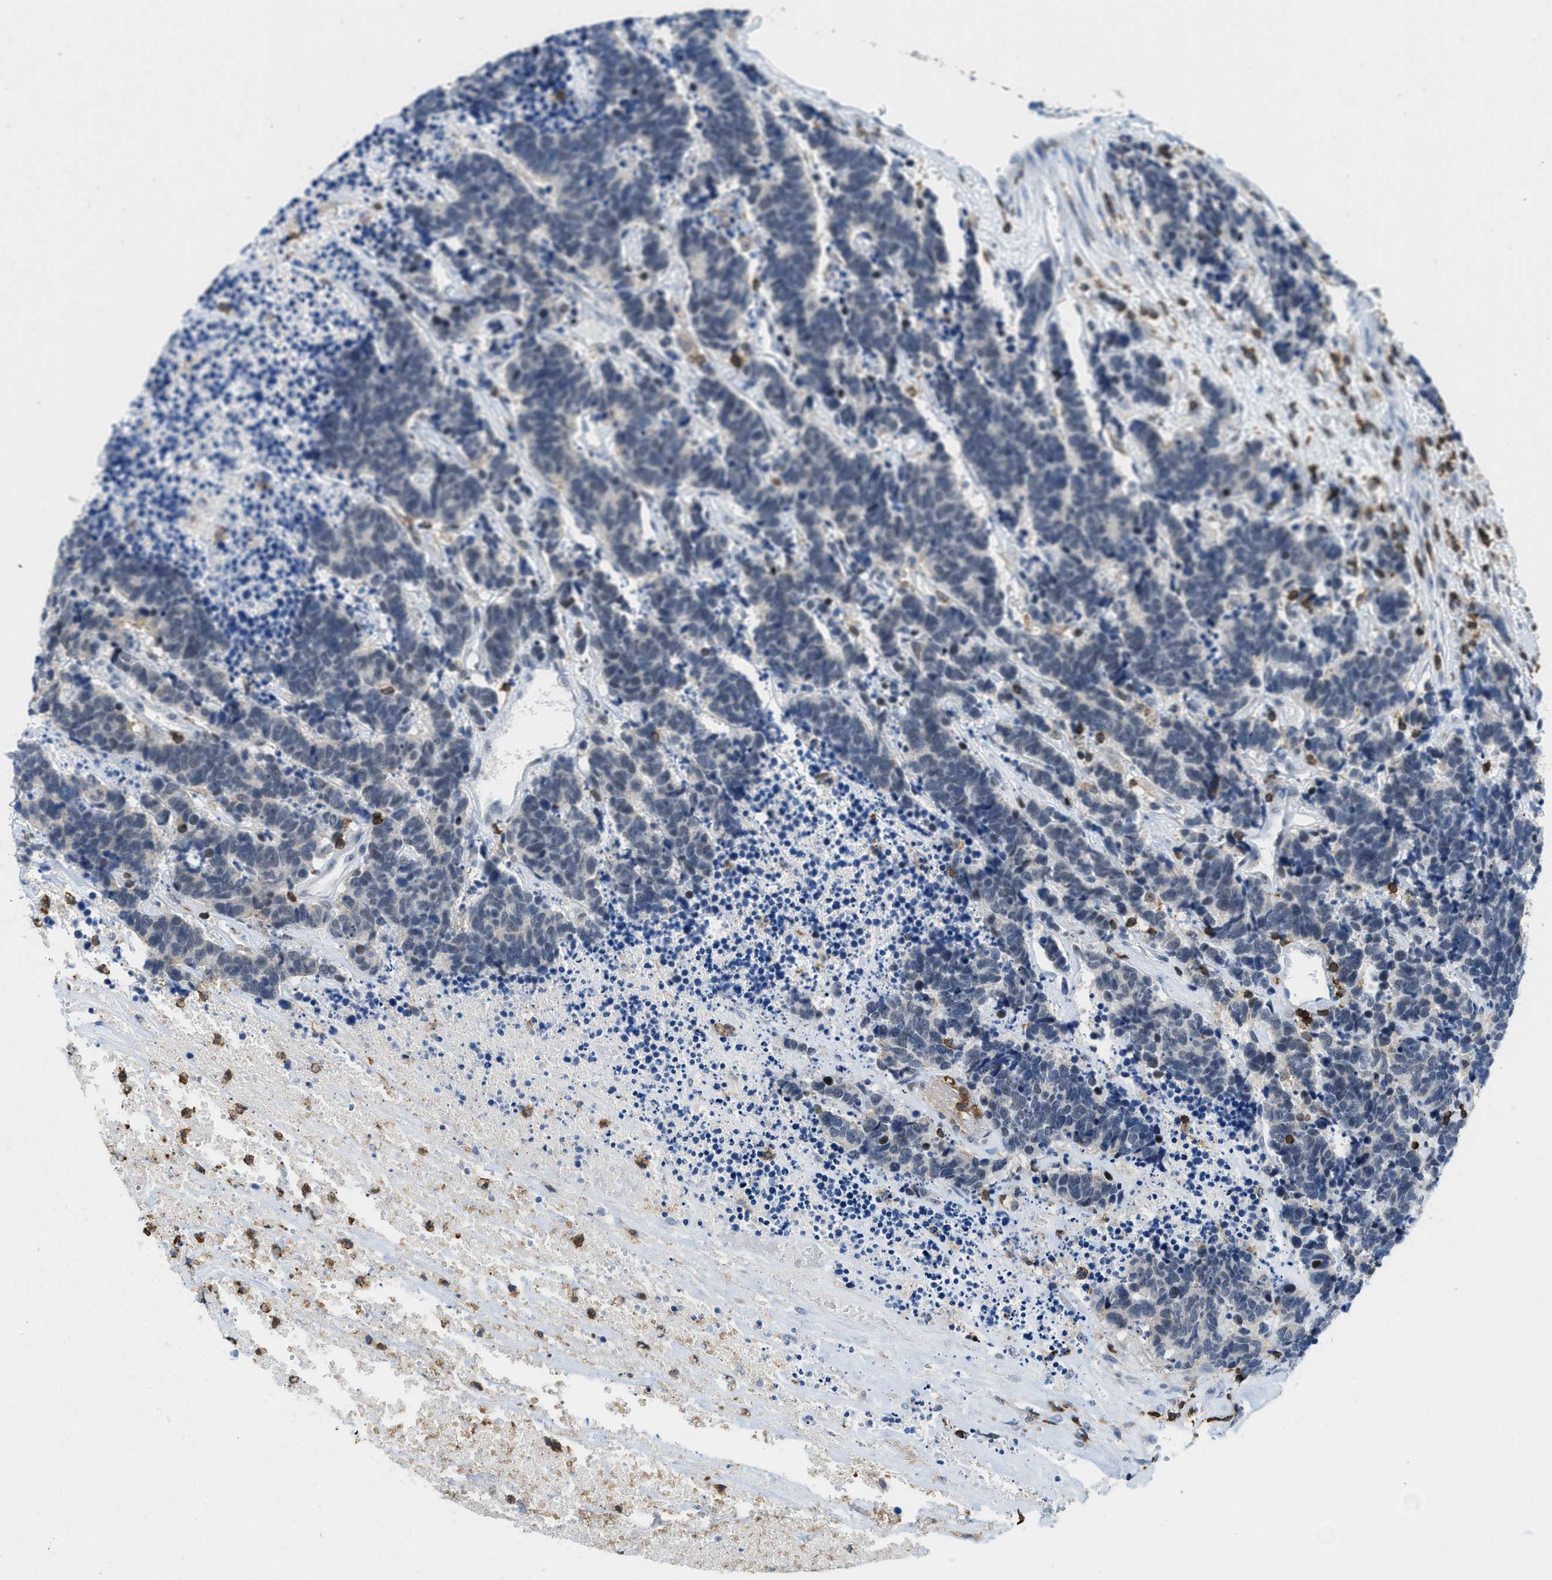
{"staining": {"intensity": "negative", "quantity": "none", "location": "none"}, "tissue": "carcinoid", "cell_type": "Tumor cells", "image_type": "cancer", "snomed": [{"axis": "morphology", "description": "Carcinoma, NOS"}, {"axis": "morphology", "description": "Carcinoid, malignant, NOS"}, {"axis": "topography", "description": "Urinary bladder"}], "caption": "This is an IHC micrograph of carcinoid. There is no positivity in tumor cells.", "gene": "FAM151A", "patient": {"sex": "male", "age": 57}}